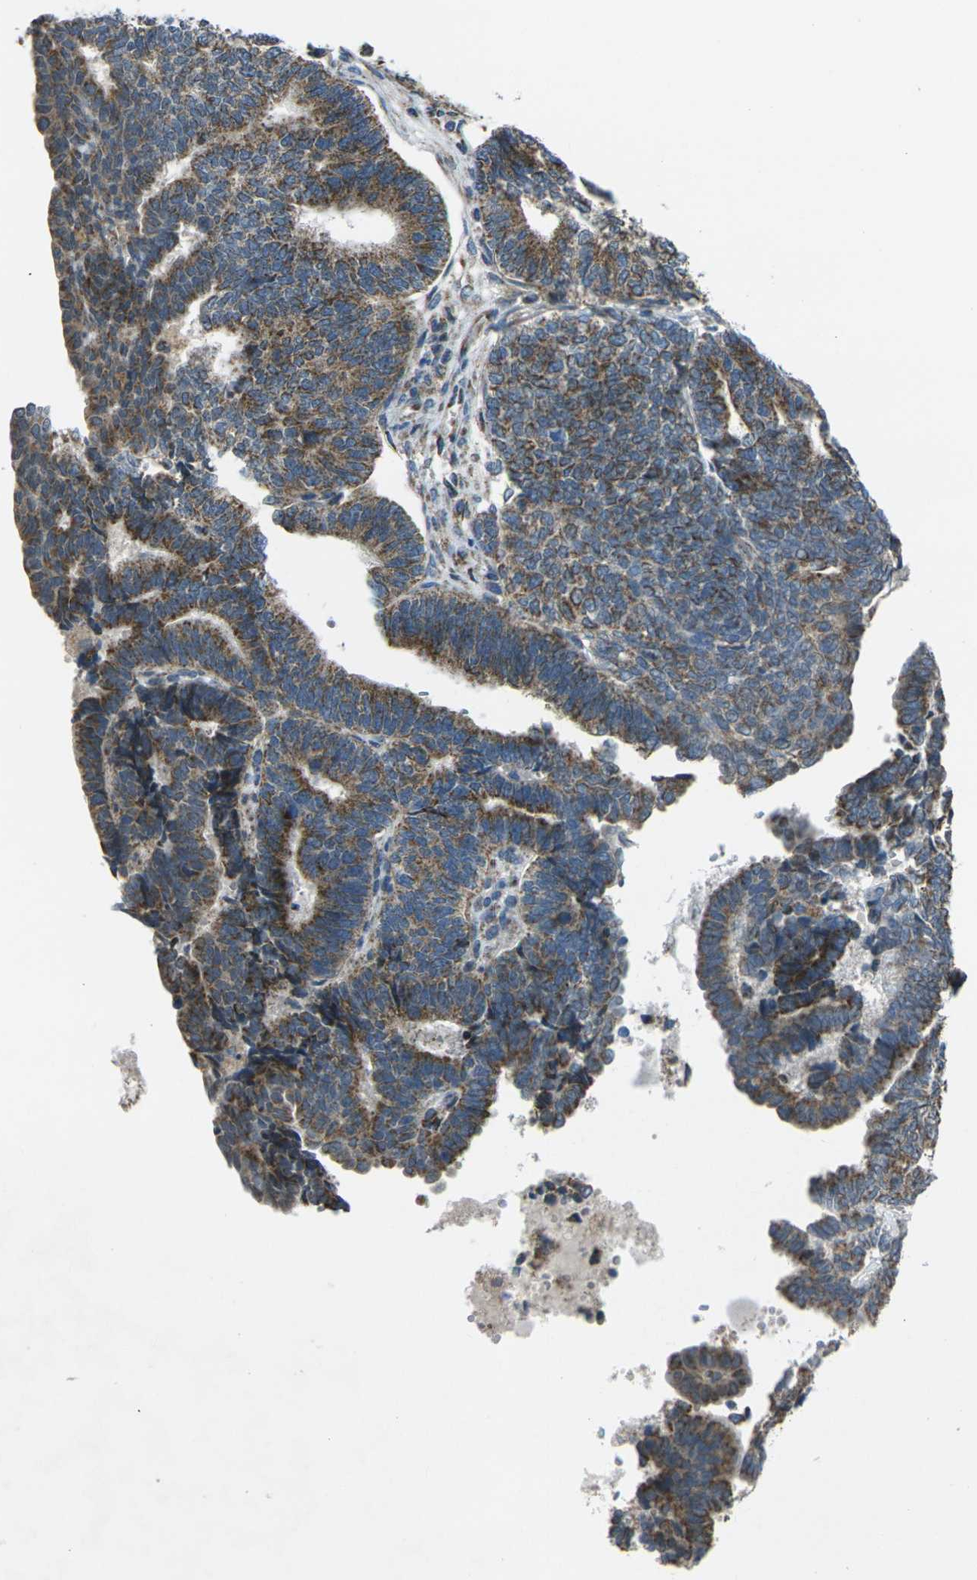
{"staining": {"intensity": "moderate", "quantity": ">75%", "location": "cytoplasmic/membranous"}, "tissue": "endometrial cancer", "cell_type": "Tumor cells", "image_type": "cancer", "snomed": [{"axis": "morphology", "description": "Adenocarcinoma, NOS"}, {"axis": "topography", "description": "Endometrium"}], "caption": "A brown stain labels moderate cytoplasmic/membranous positivity of a protein in human endometrial cancer tumor cells.", "gene": "TMEM120B", "patient": {"sex": "female", "age": 70}}